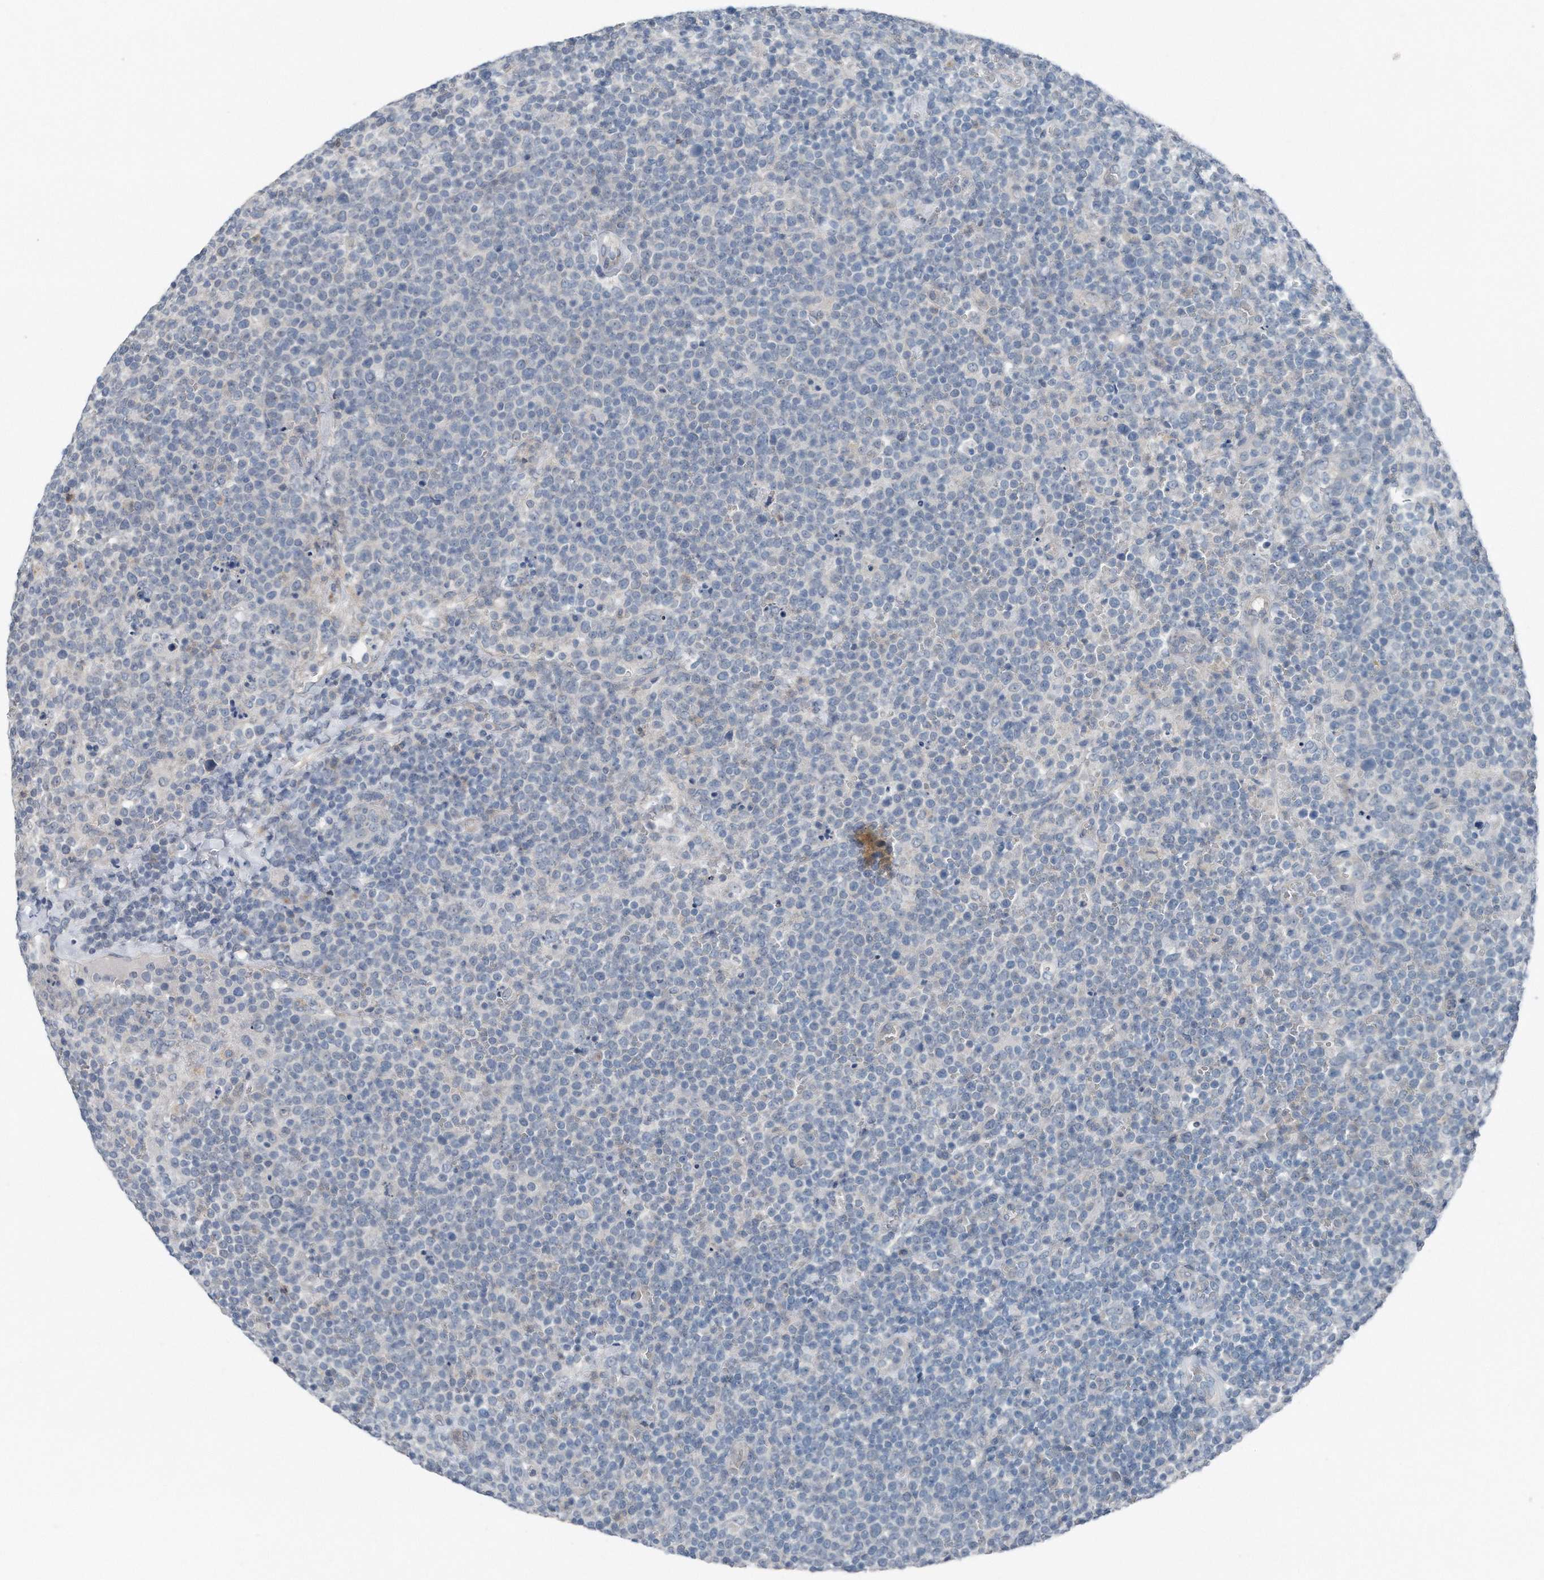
{"staining": {"intensity": "negative", "quantity": "none", "location": "none"}, "tissue": "lymphoma", "cell_type": "Tumor cells", "image_type": "cancer", "snomed": [{"axis": "morphology", "description": "Malignant lymphoma, non-Hodgkin's type, High grade"}, {"axis": "topography", "description": "Lymph node"}], "caption": "The IHC histopathology image has no significant positivity in tumor cells of high-grade malignant lymphoma, non-Hodgkin's type tissue.", "gene": "YRDC", "patient": {"sex": "male", "age": 61}}